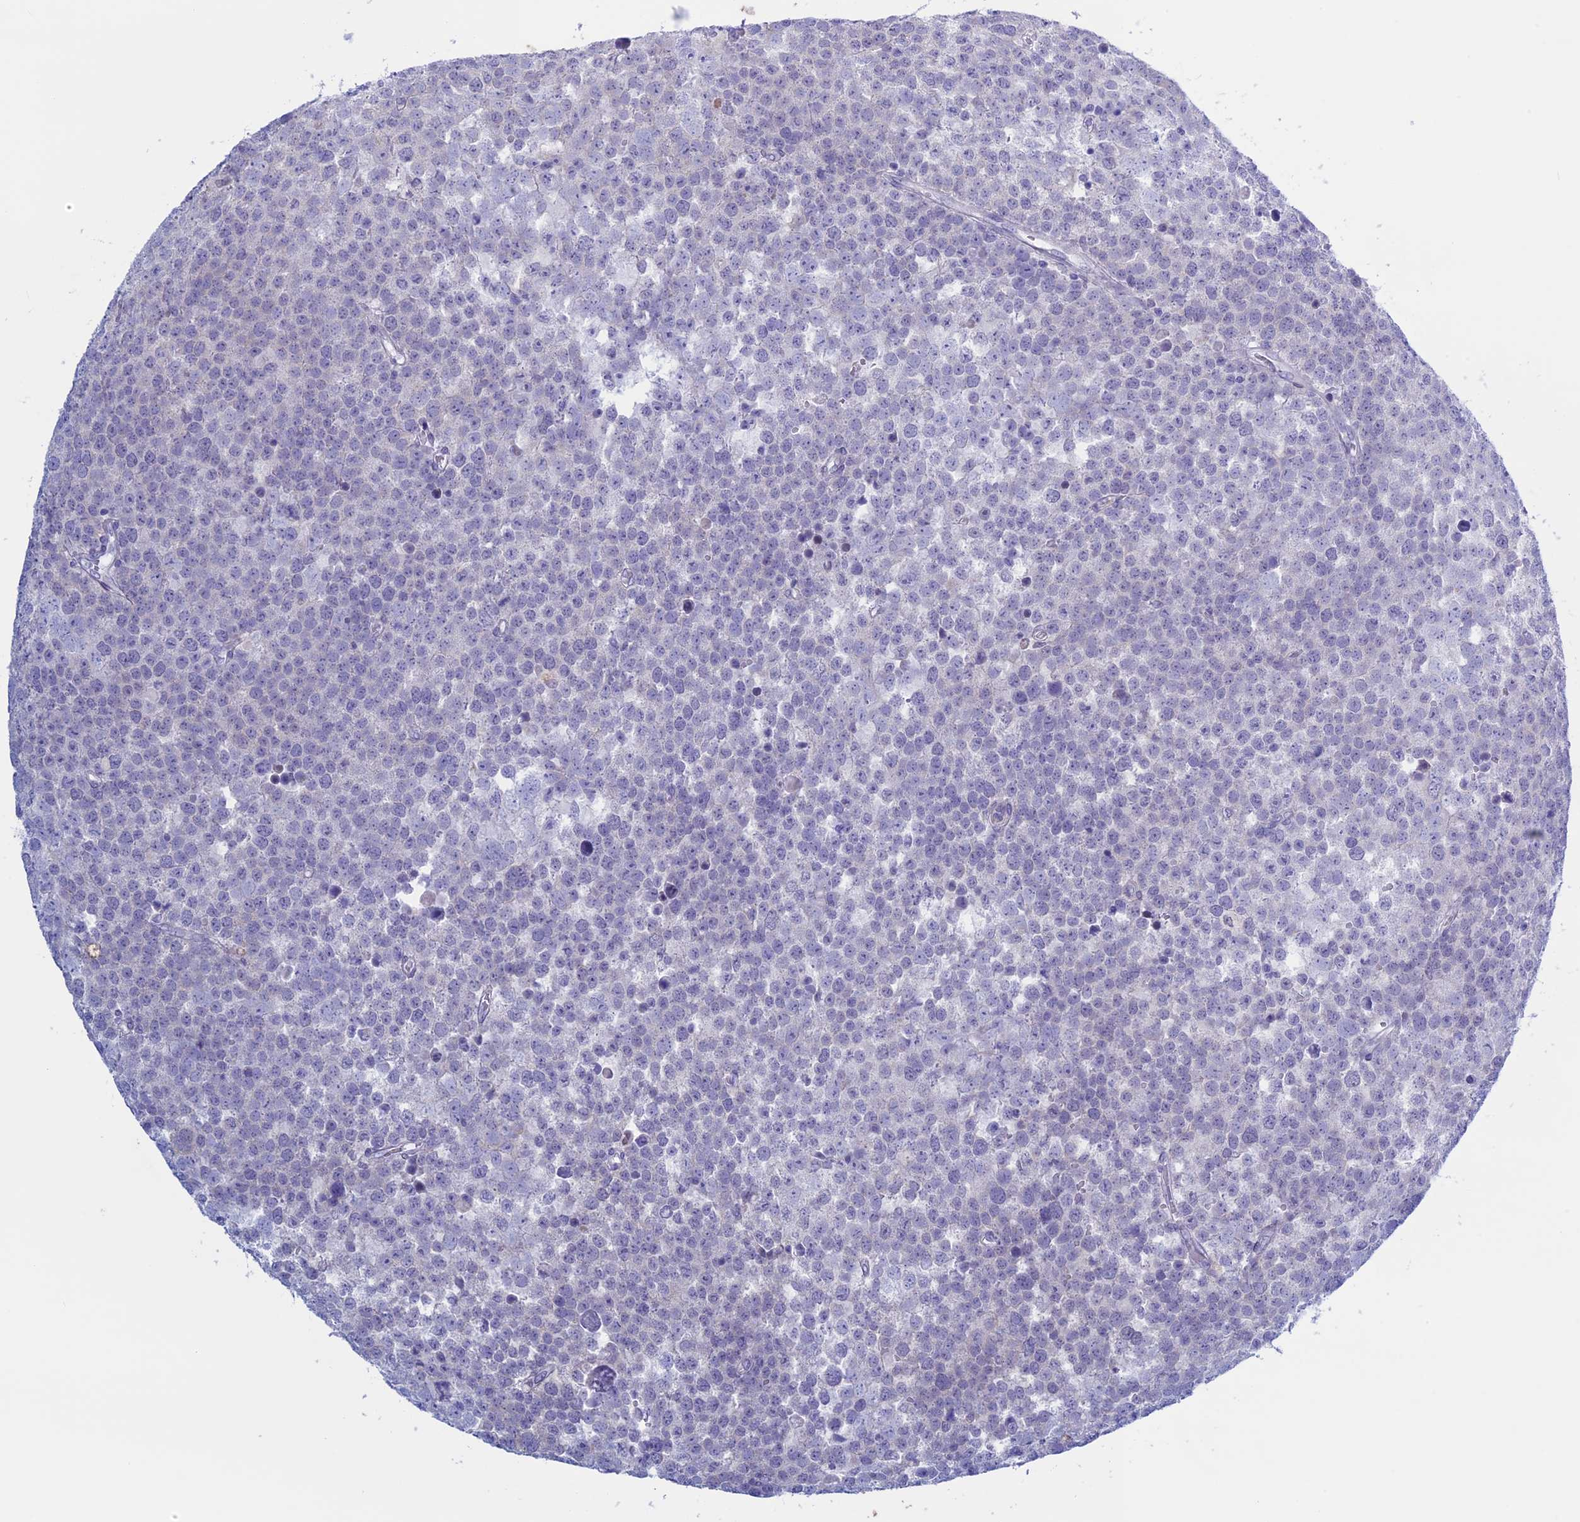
{"staining": {"intensity": "negative", "quantity": "none", "location": "none"}, "tissue": "testis cancer", "cell_type": "Tumor cells", "image_type": "cancer", "snomed": [{"axis": "morphology", "description": "Seminoma, NOS"}, {"axis": "topography", "description": "Testis"}], "caption": "Tumor cells show no significant protein positivity in testis seminoma.", "gene": "LHFPL2", "patient": {"sex": "male", "age": 71}}